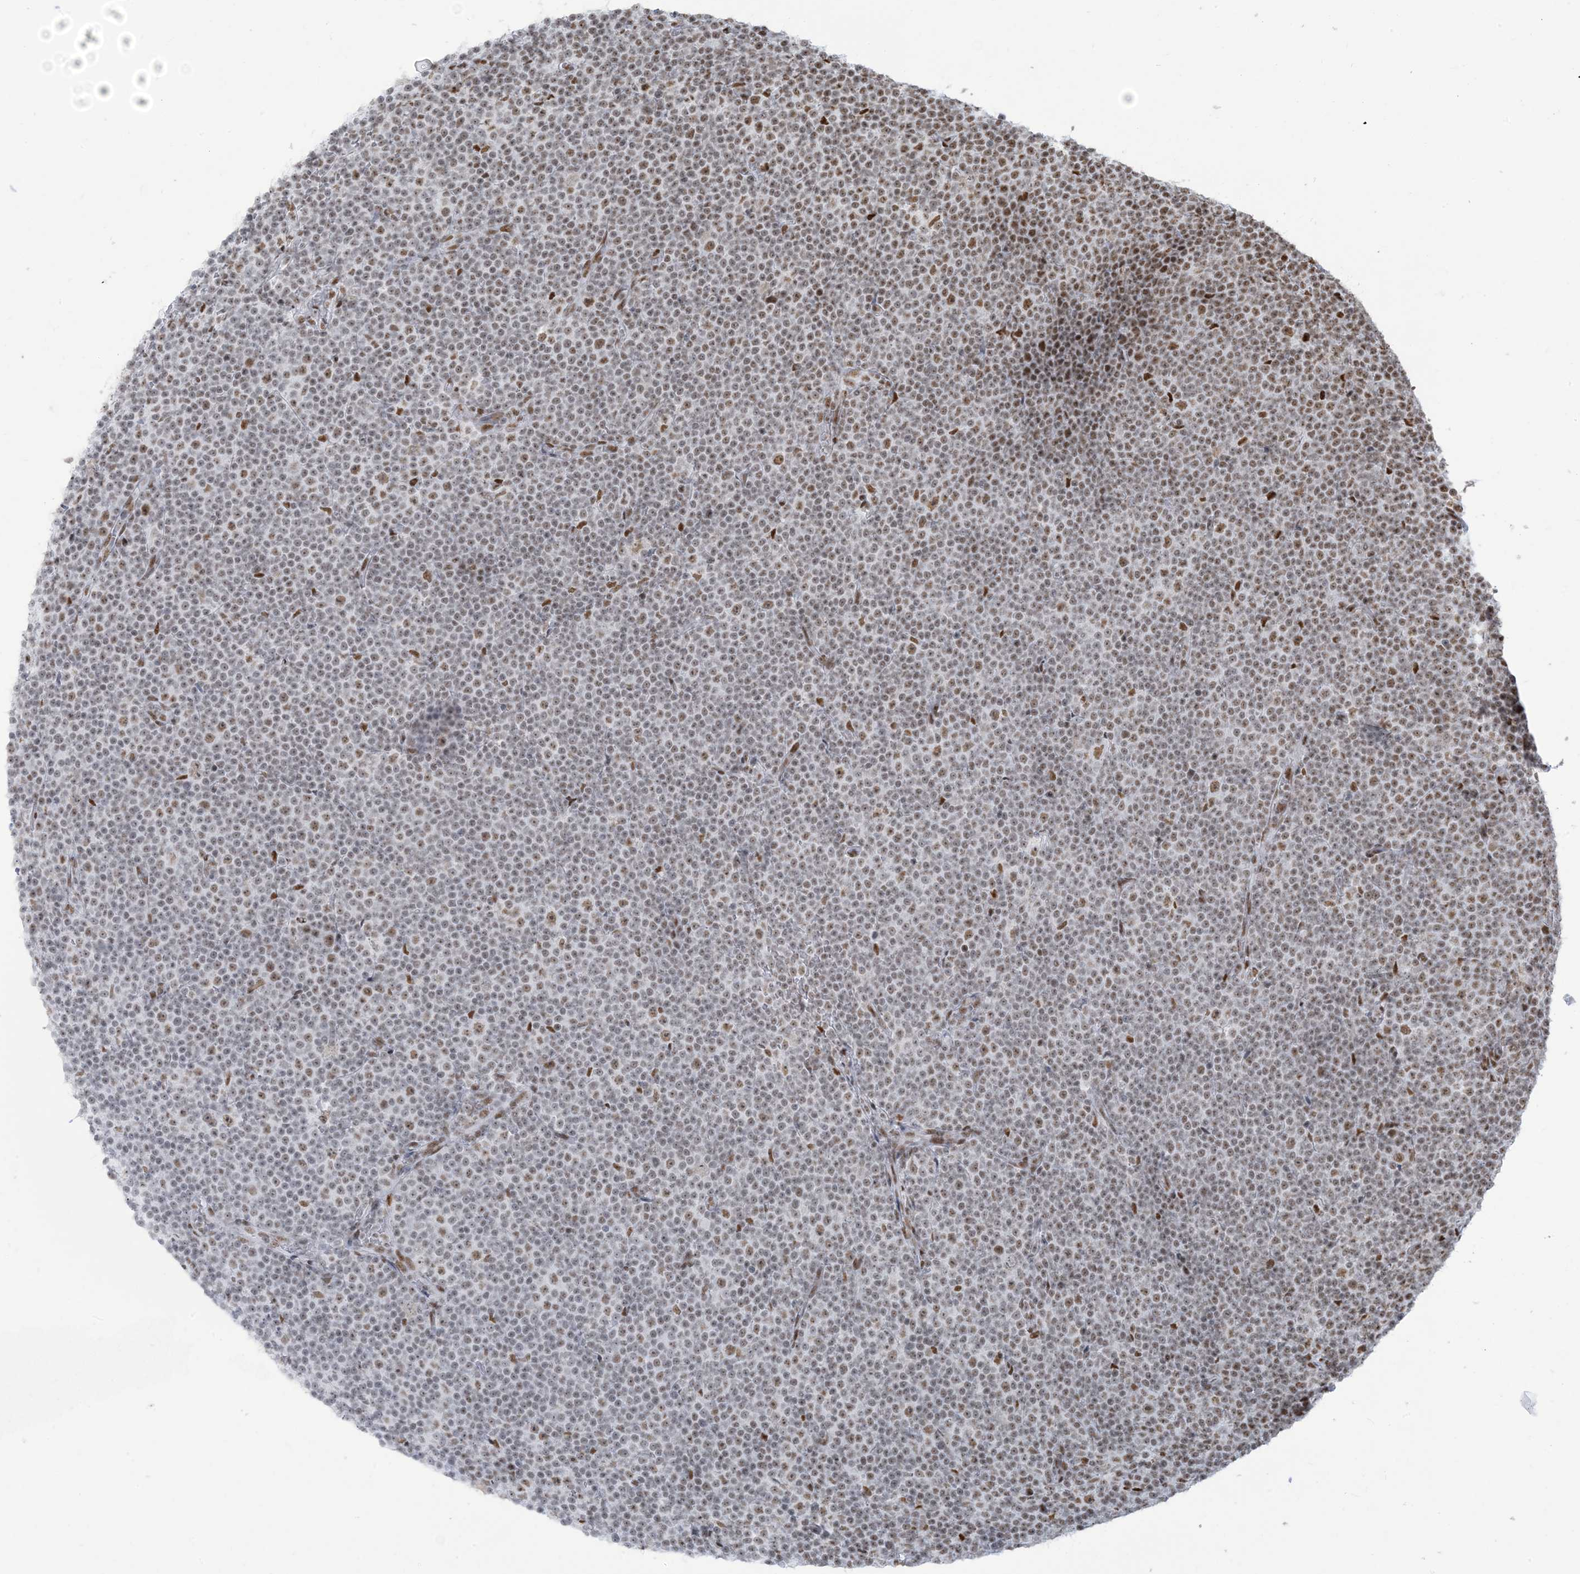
{"staining": {"intensity": "moderate", "quantity": "<25%", "location": "nuclear"}, "tissue": "lymphoma", "cell_type": "Tumor cells", "image_type": "cancer", "snomed": [{"axis": "morphology", "description": "Malignant lymphoma, non-Hodgkin's type, Low grade"}, {"axis": "topography", "description": "Lymph node"}], "caption": "Protein staining by IHC displays moderate nuclear expression in approximately <25% of tumor cells in low-grade malignant lymphoma, non-Hodgkin's type.", "gene": "STAG1", "patient": {"sex": "female", "age": 67}}